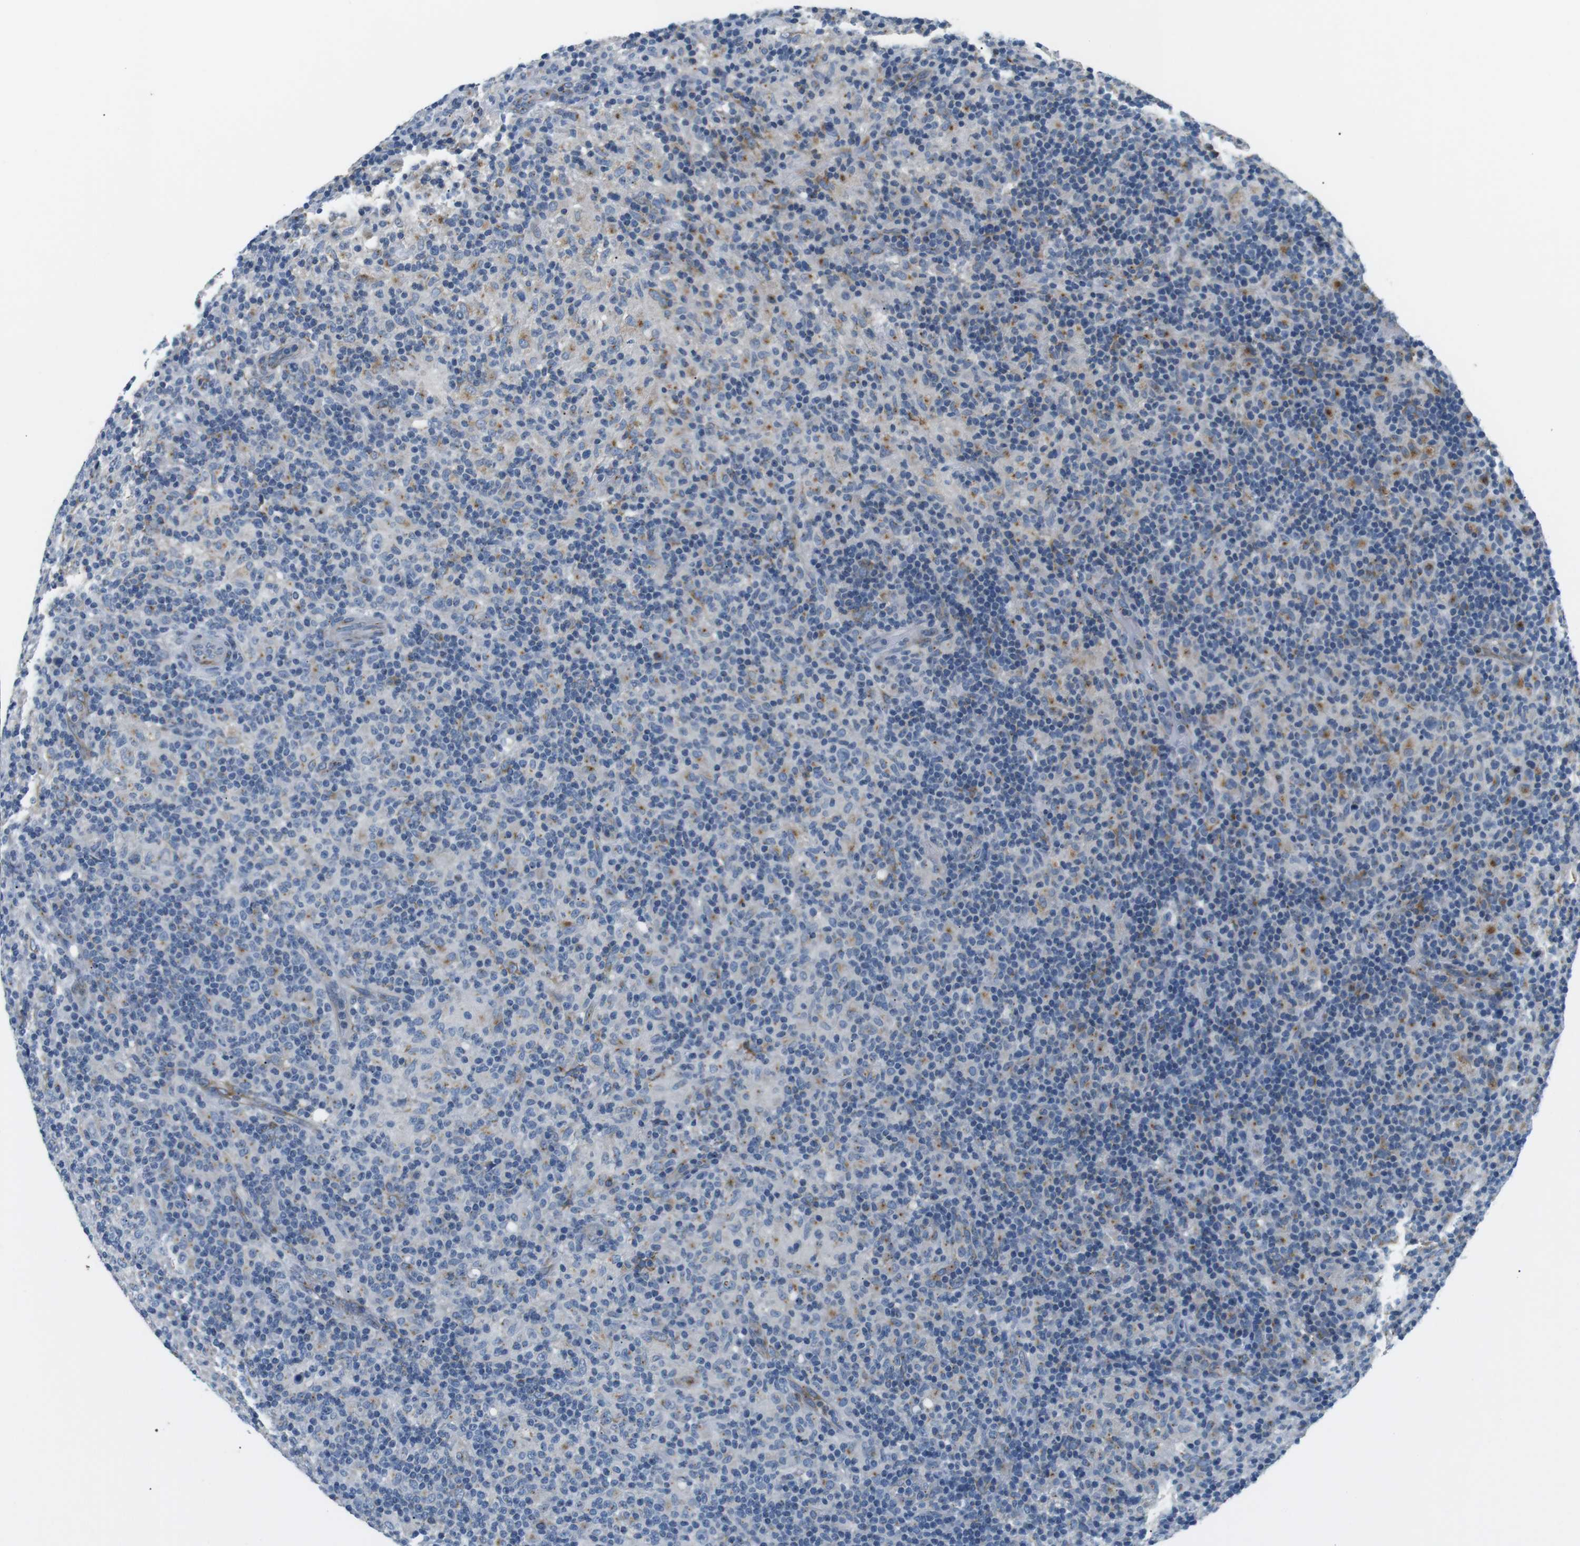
{"staining": {"intensity": "moderate", "quantity": "<25%", "location": "cytoplasmic/membranous"}, "tissue": "lymphoma", "cell_type": "Tumor cells", "image_type": "cancer", "snomed": [{"axis": "morphology", "description": "Hodgkin's disease, NOS"}, {"axis": "topography", "description": "Lymph node"}], "caption": "Protein staining of lymphoma tissue demonstrates moderate cytoplasmic/membranous staining in approximately <25% of tumor cells.", "gene": "UNC5CL", "patient": {"sex": "male", "age": 70}}